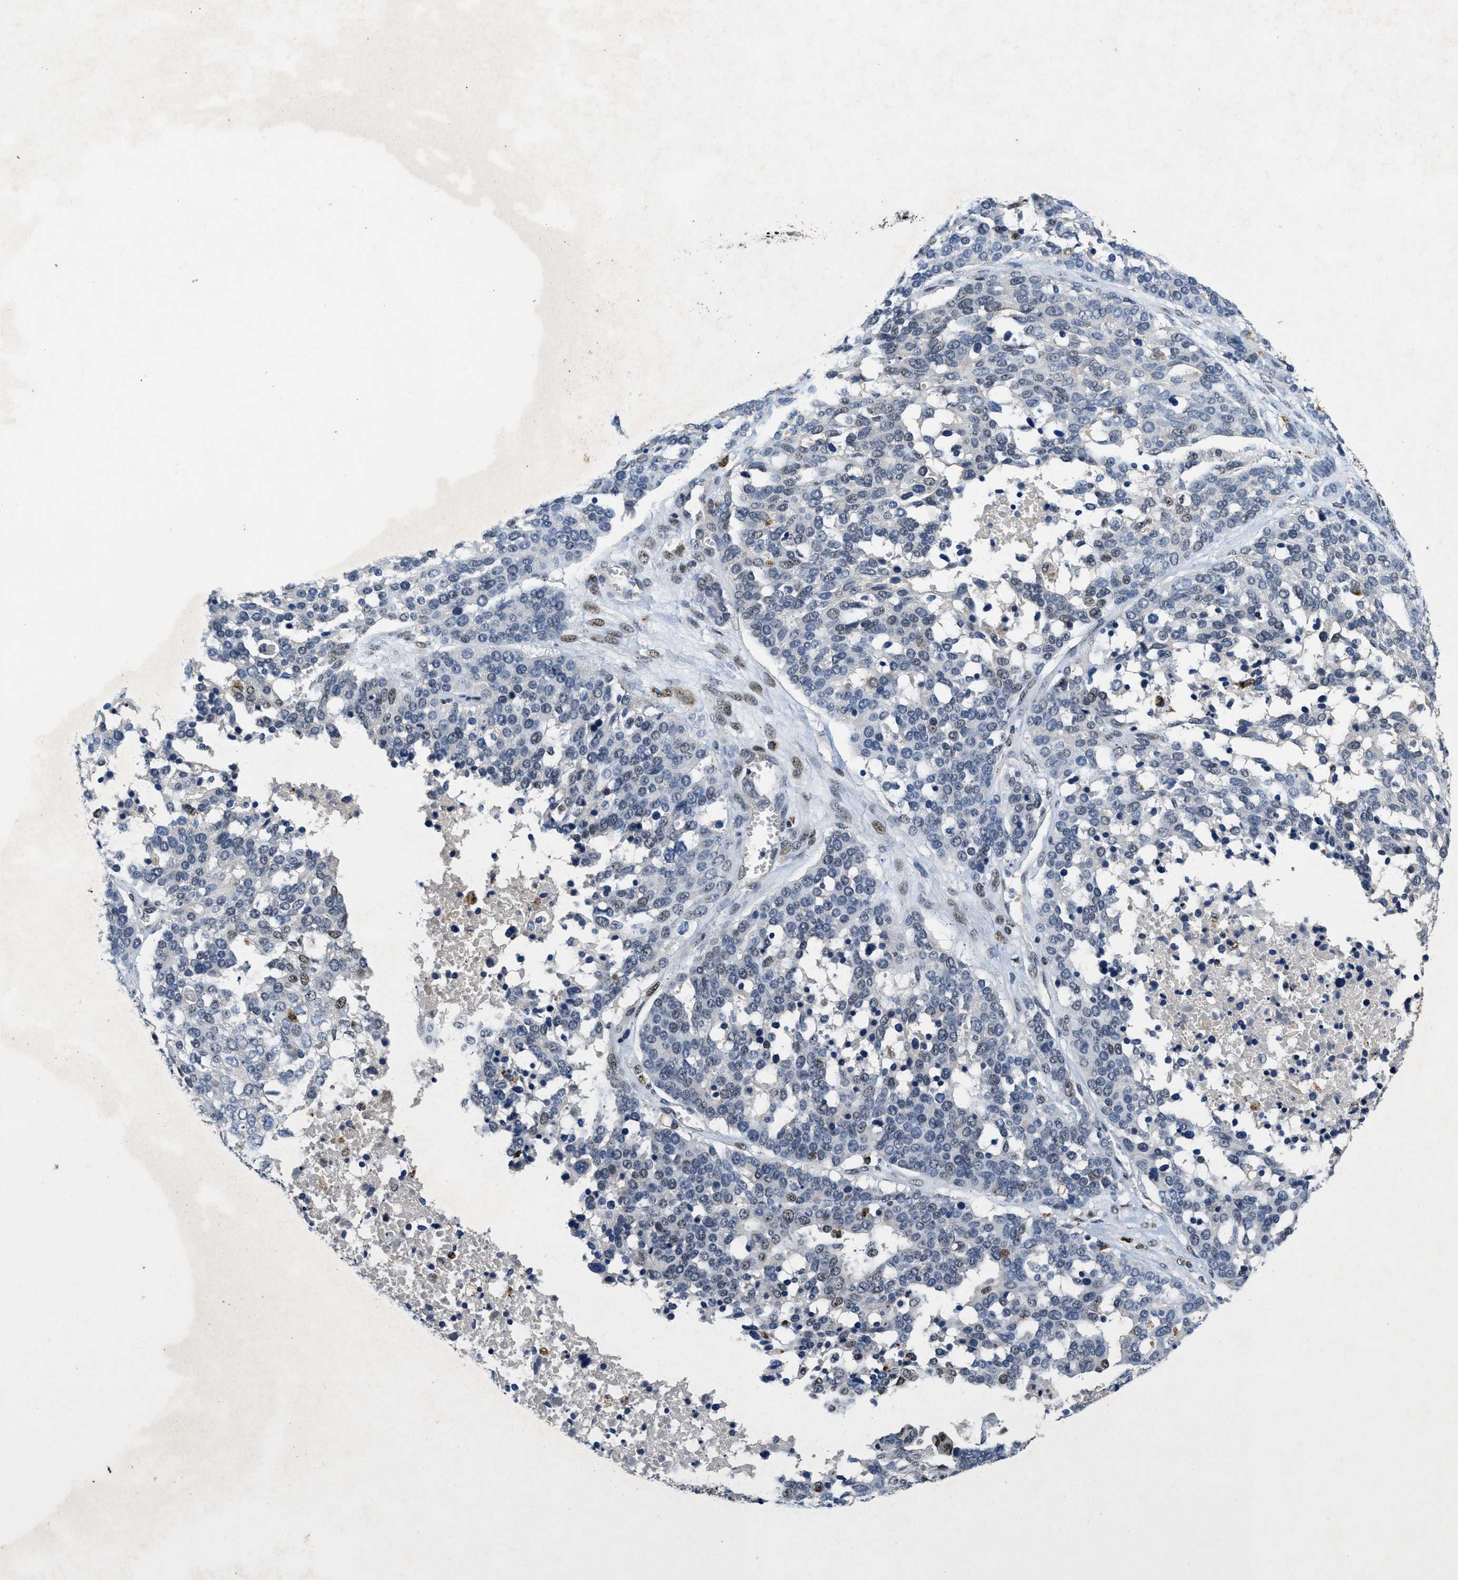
{"staining": {"intensity": "negative", "quantity": "none", "location": "none"}, "tissue": "ovarian cancer", "cell_type": "Tumor cells", "image_type": "cancer", "snomed": [{"axis": "morphology", "description": "Cystadenocarcinoma, serous, NOS"}, {"axis": "topography", "description": "Ovary"}], "caption": "IHC of ovarian cancer (serous cystadenocarcinoma) exhibits no positivity in tumor cells.", "gene": "BMPR2", "patient": {"sex": "female", "age": 44}}